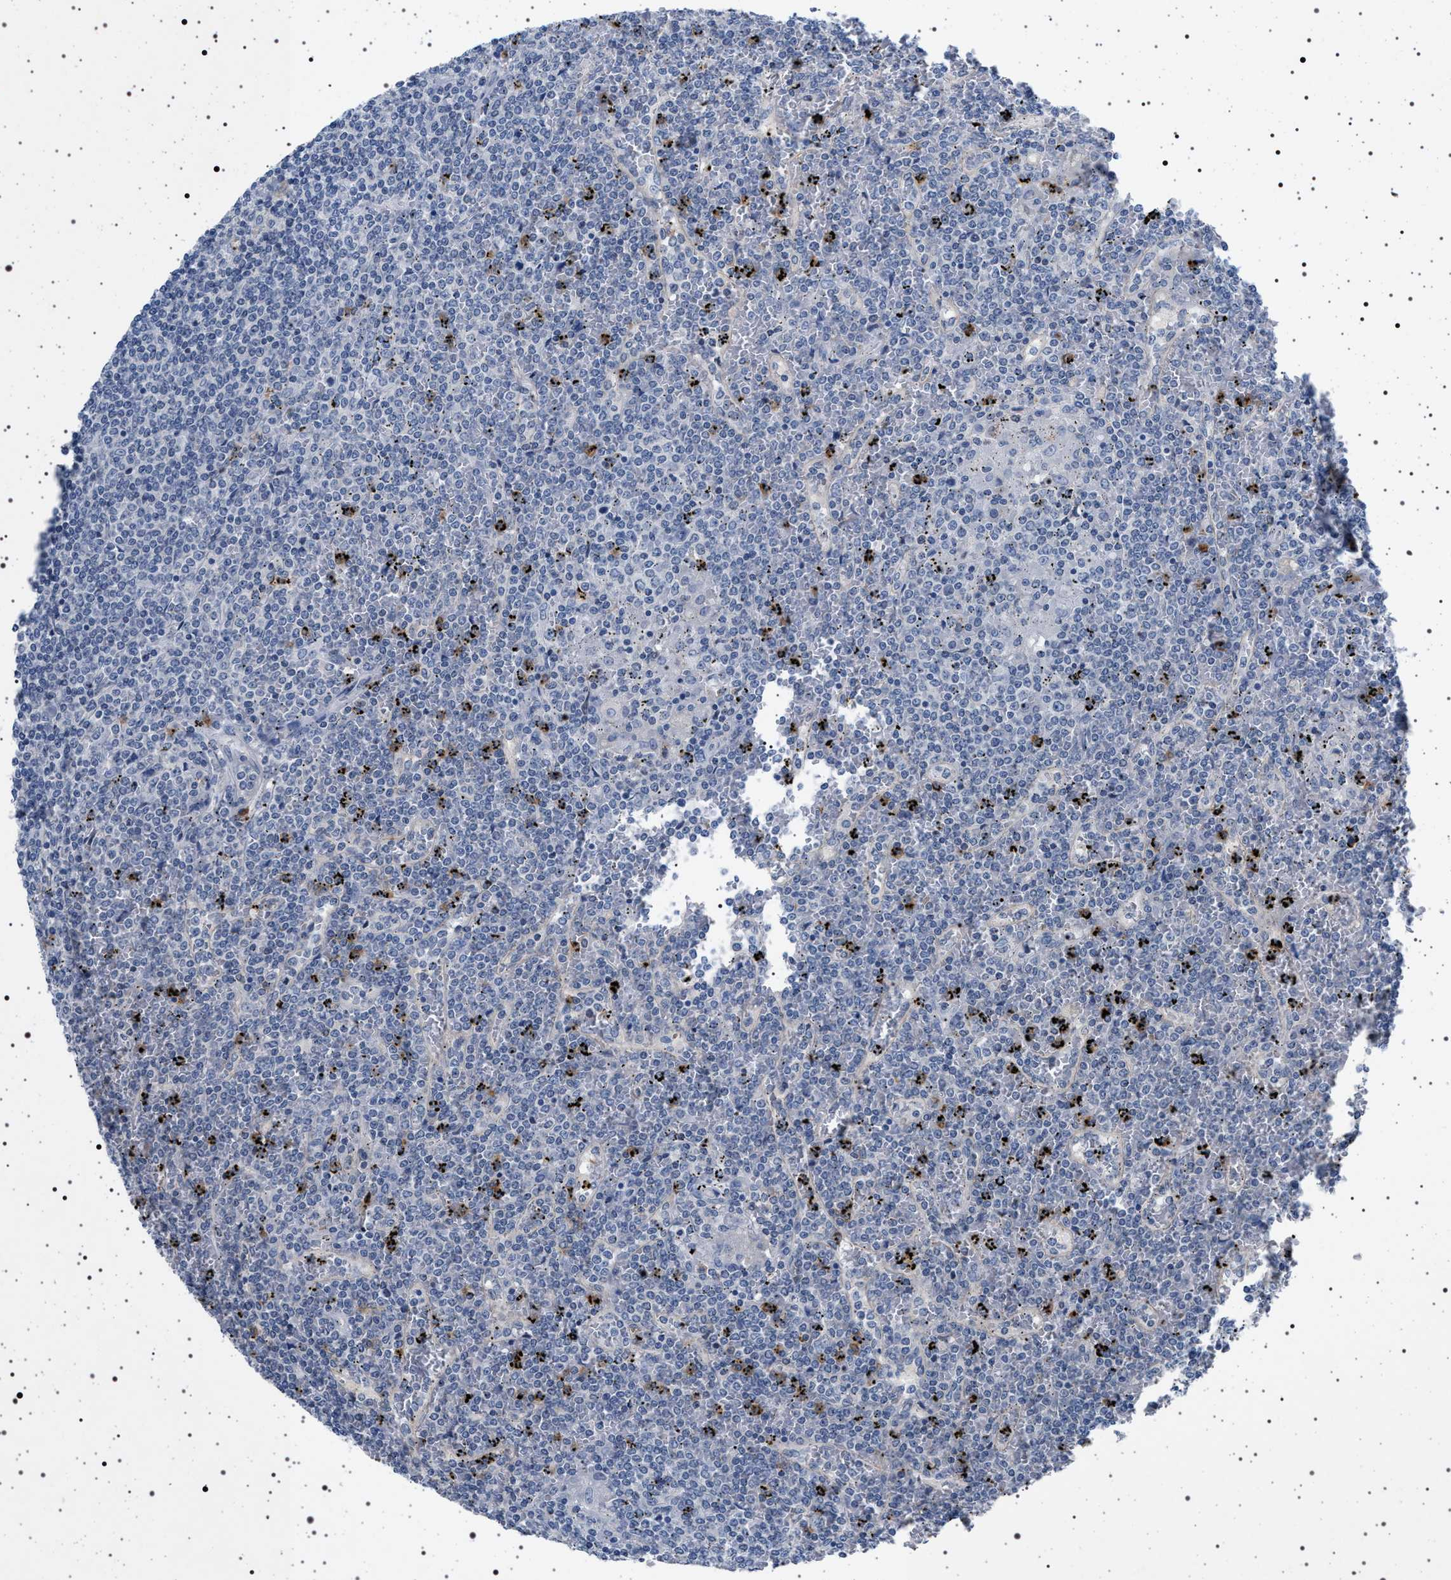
{"staining": {"intensity": "negative", "quantity": "none", "location": "none"}, "tissue": "lymphoma", "cell_type": "Tumor cells", "image_type": "cancer", "snomed": [{"axis": "morphology", "description": "Malignant lymphoma, non-Hodgkin's type, Low grade"}, {"axis": "topography", "description": "Spleen"}], "caption": "High magnification brightfield microscopy of malignant lymphoma, non-Hodgkin's type (low-grade) stained with DAB (3,3'-diaminobenzidine) (brown) and counterstained with hematoxylin (blue): tumor cells show no significant staining.", "gene": "NAT9", "patient": {"sex": "female", "age": 19}}